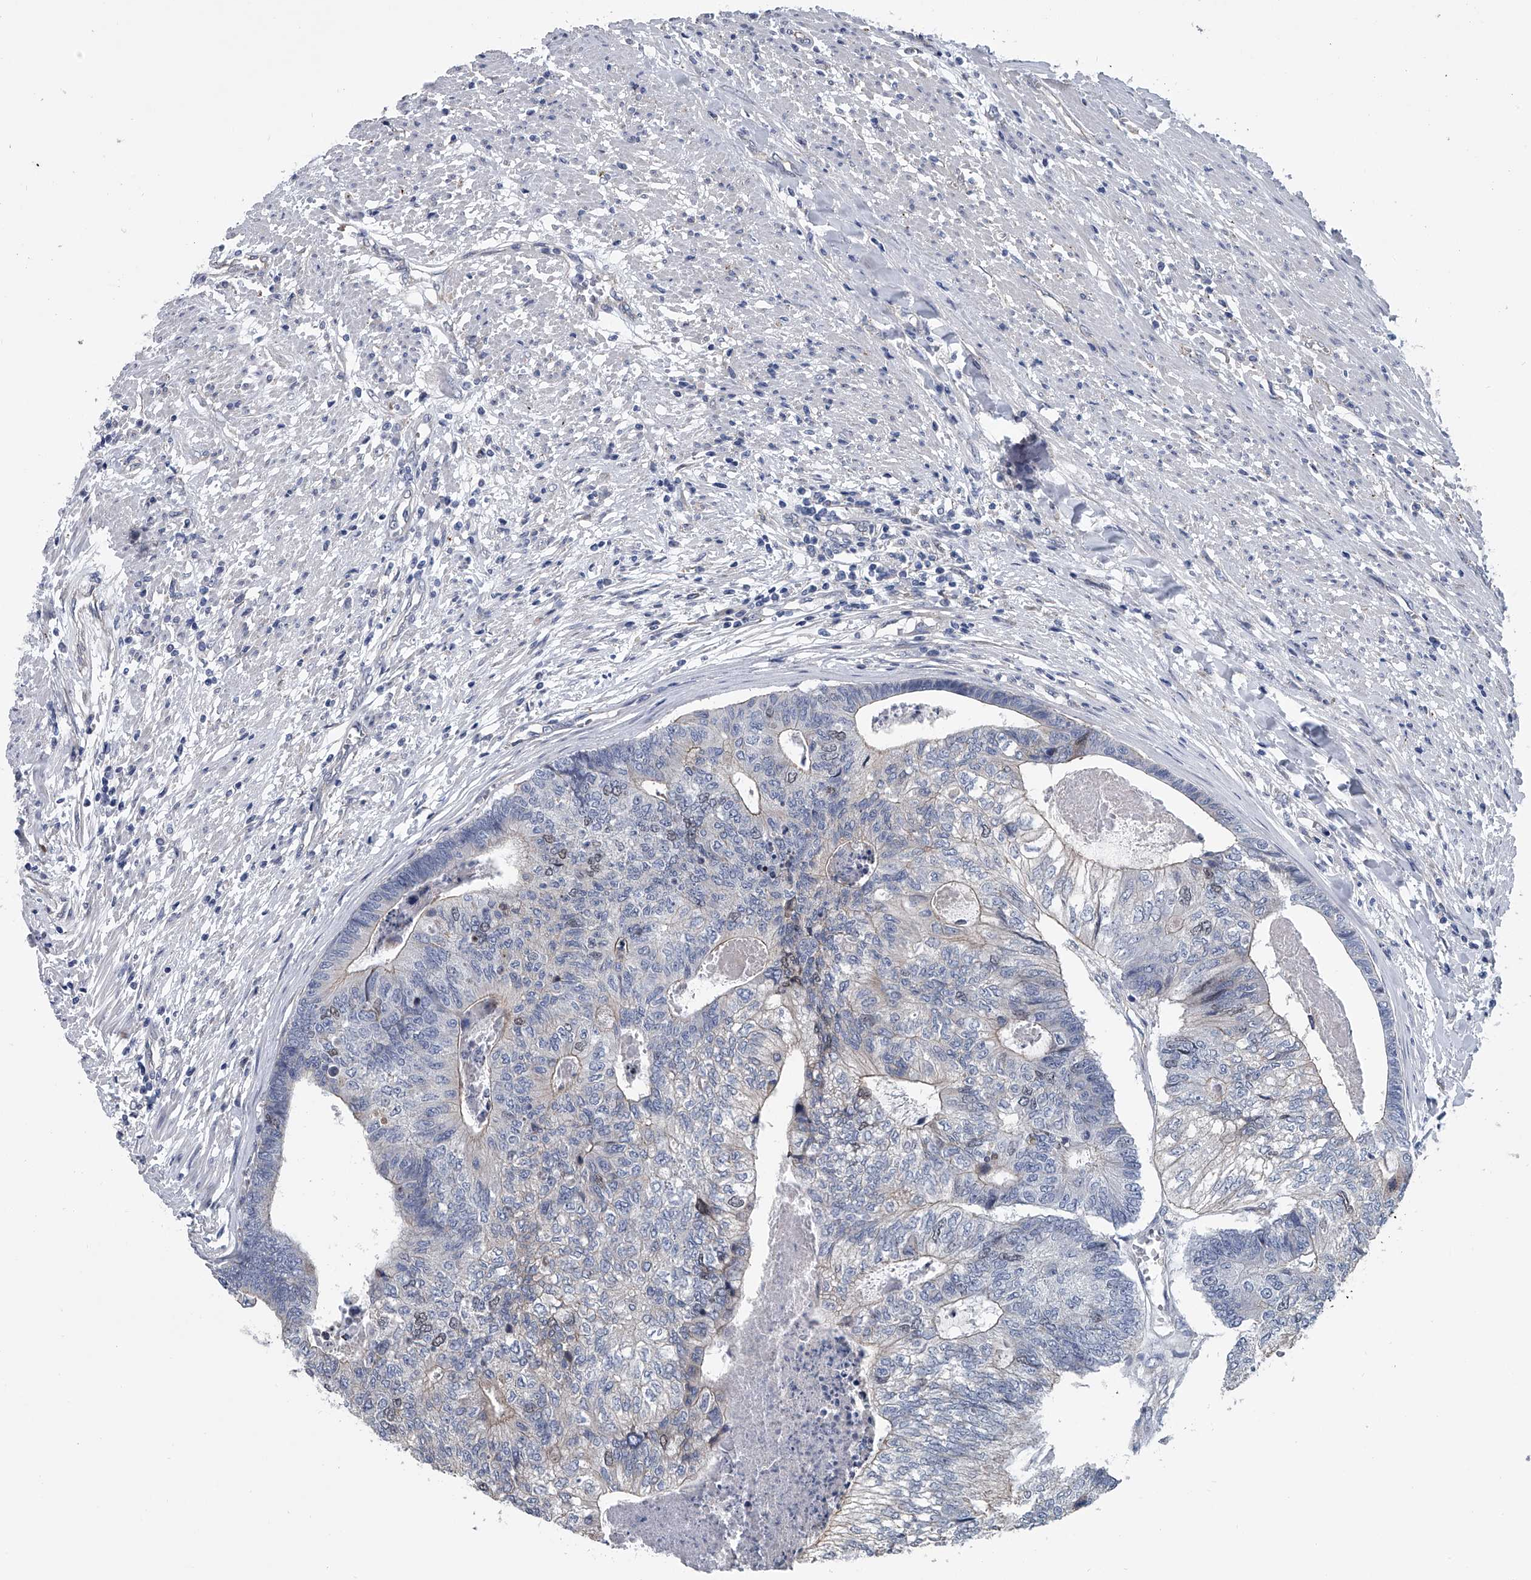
{"staining": {"intensity": "negative", "quantity": "none", "location": "none"}, "tissue": "colorectal cancer", "cell_type": "Tumor cells", "image_type": "cancer", "snomed": [{"axis": "morphology", "description": "Adenocarcinoma, NOS"}, {"axis": "topography", "description": "Colon"}], "caption": "This photomicrograph is of colorectal cancer stained with IHC to label a protein in brown with the nuclei are counter-stained blue. There is no staining in tumor cells.", "gene": "ABCG1", "patient": {"sex": "female", "age": 67}}